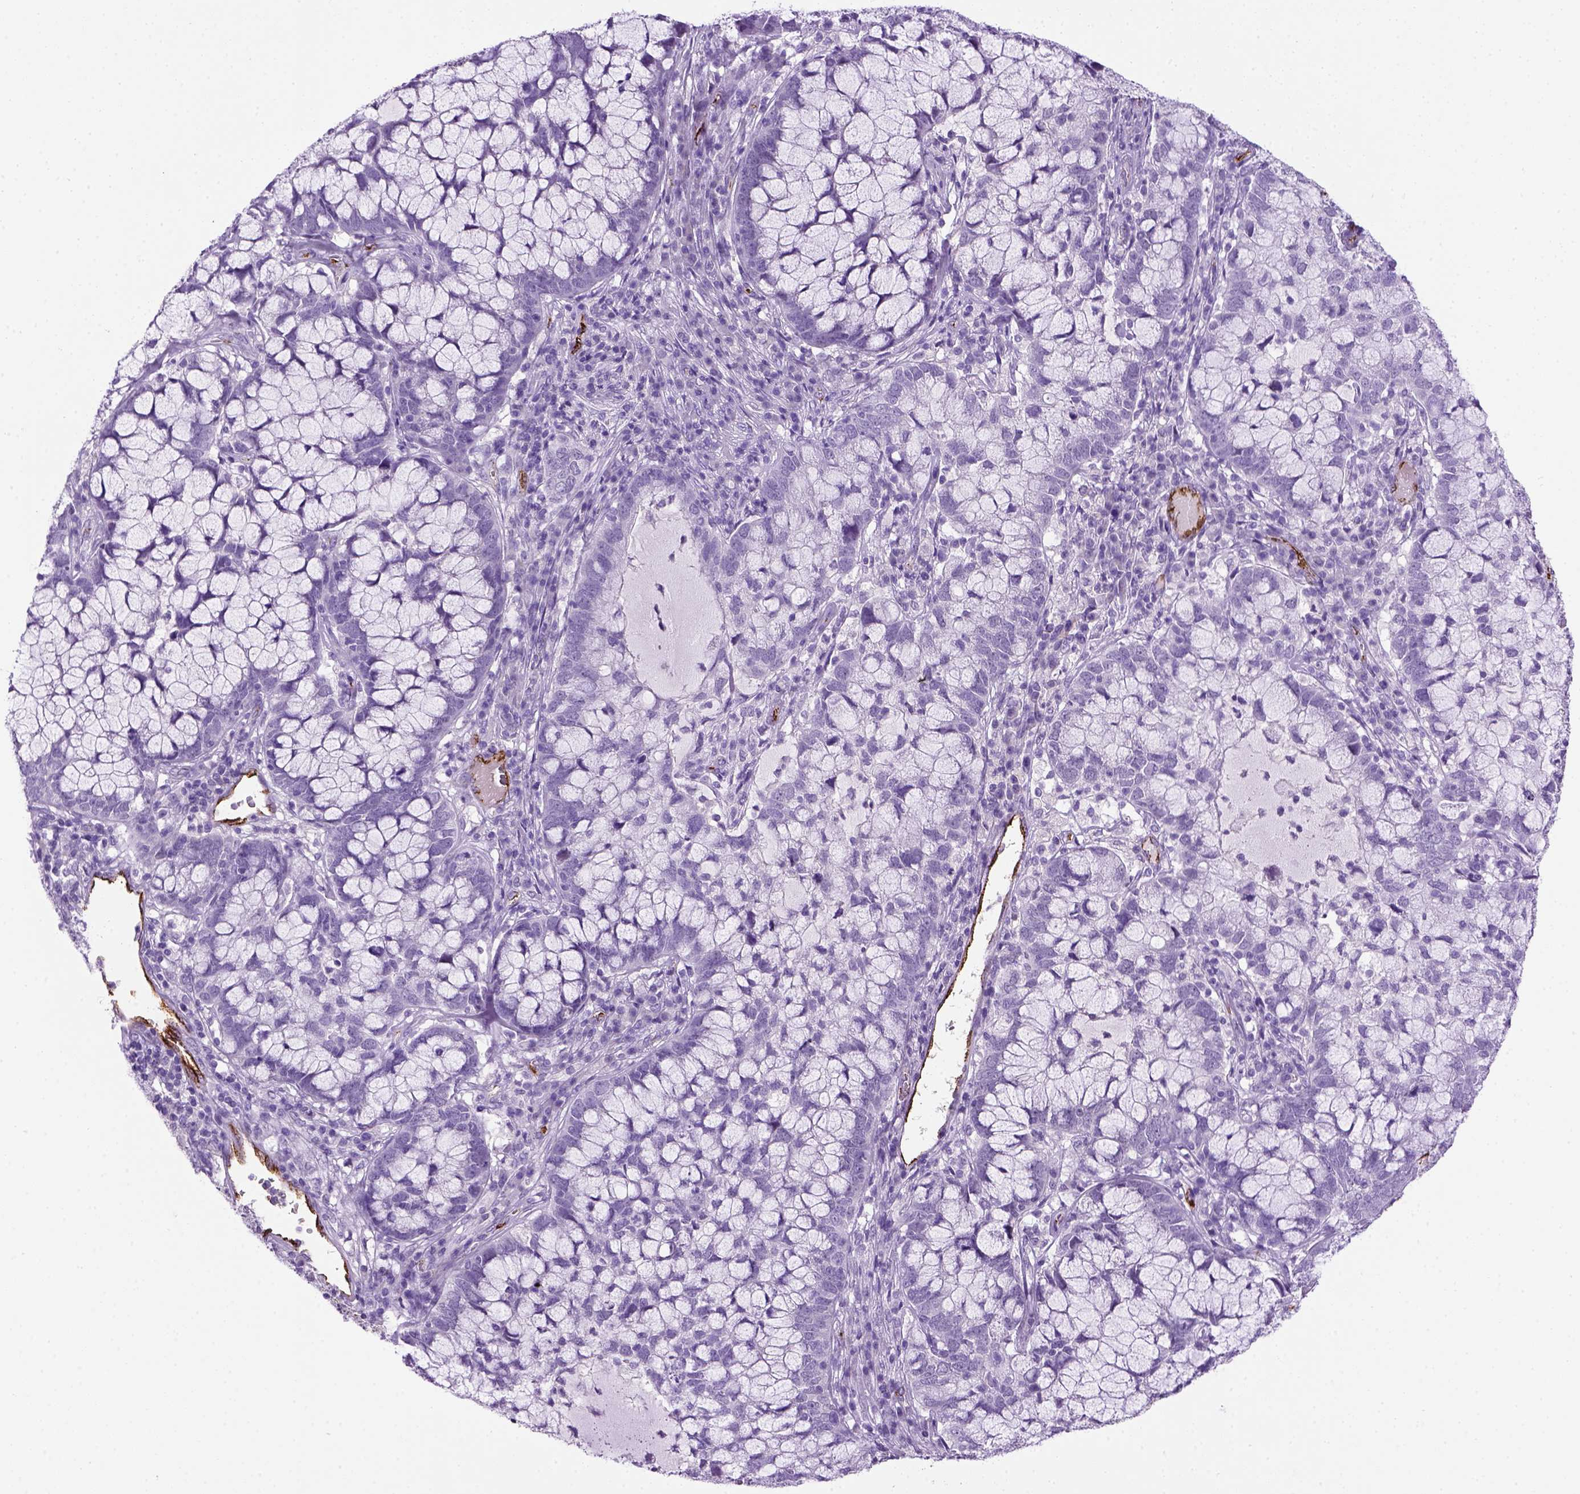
{"staining": {"intensity": "negative", "quantity": "none", "location": "none"}, "tissue": "cervical cancer", "cell_type": "Tumor cells", "image_type": "cancer", "snomed": [{"axis": "morphology", "description": "Adenocarcinoma, NOS"}, {"axis": "topography", "description": "Cervix"}], "caption": "Immunohistochemistry image of neoplastic tissue: human cervical cancer stained with DAB (3,3'-diaminobenzidine) demonstrates no significant protein positivity in tumor cells. (Brightfield microscopy of DAB (3,3'-diaminobenzidine) immunohistochemistry (IHC) at high magnification).", "gene": "VWF", "patient": {"sex": "female", "age": 40}}